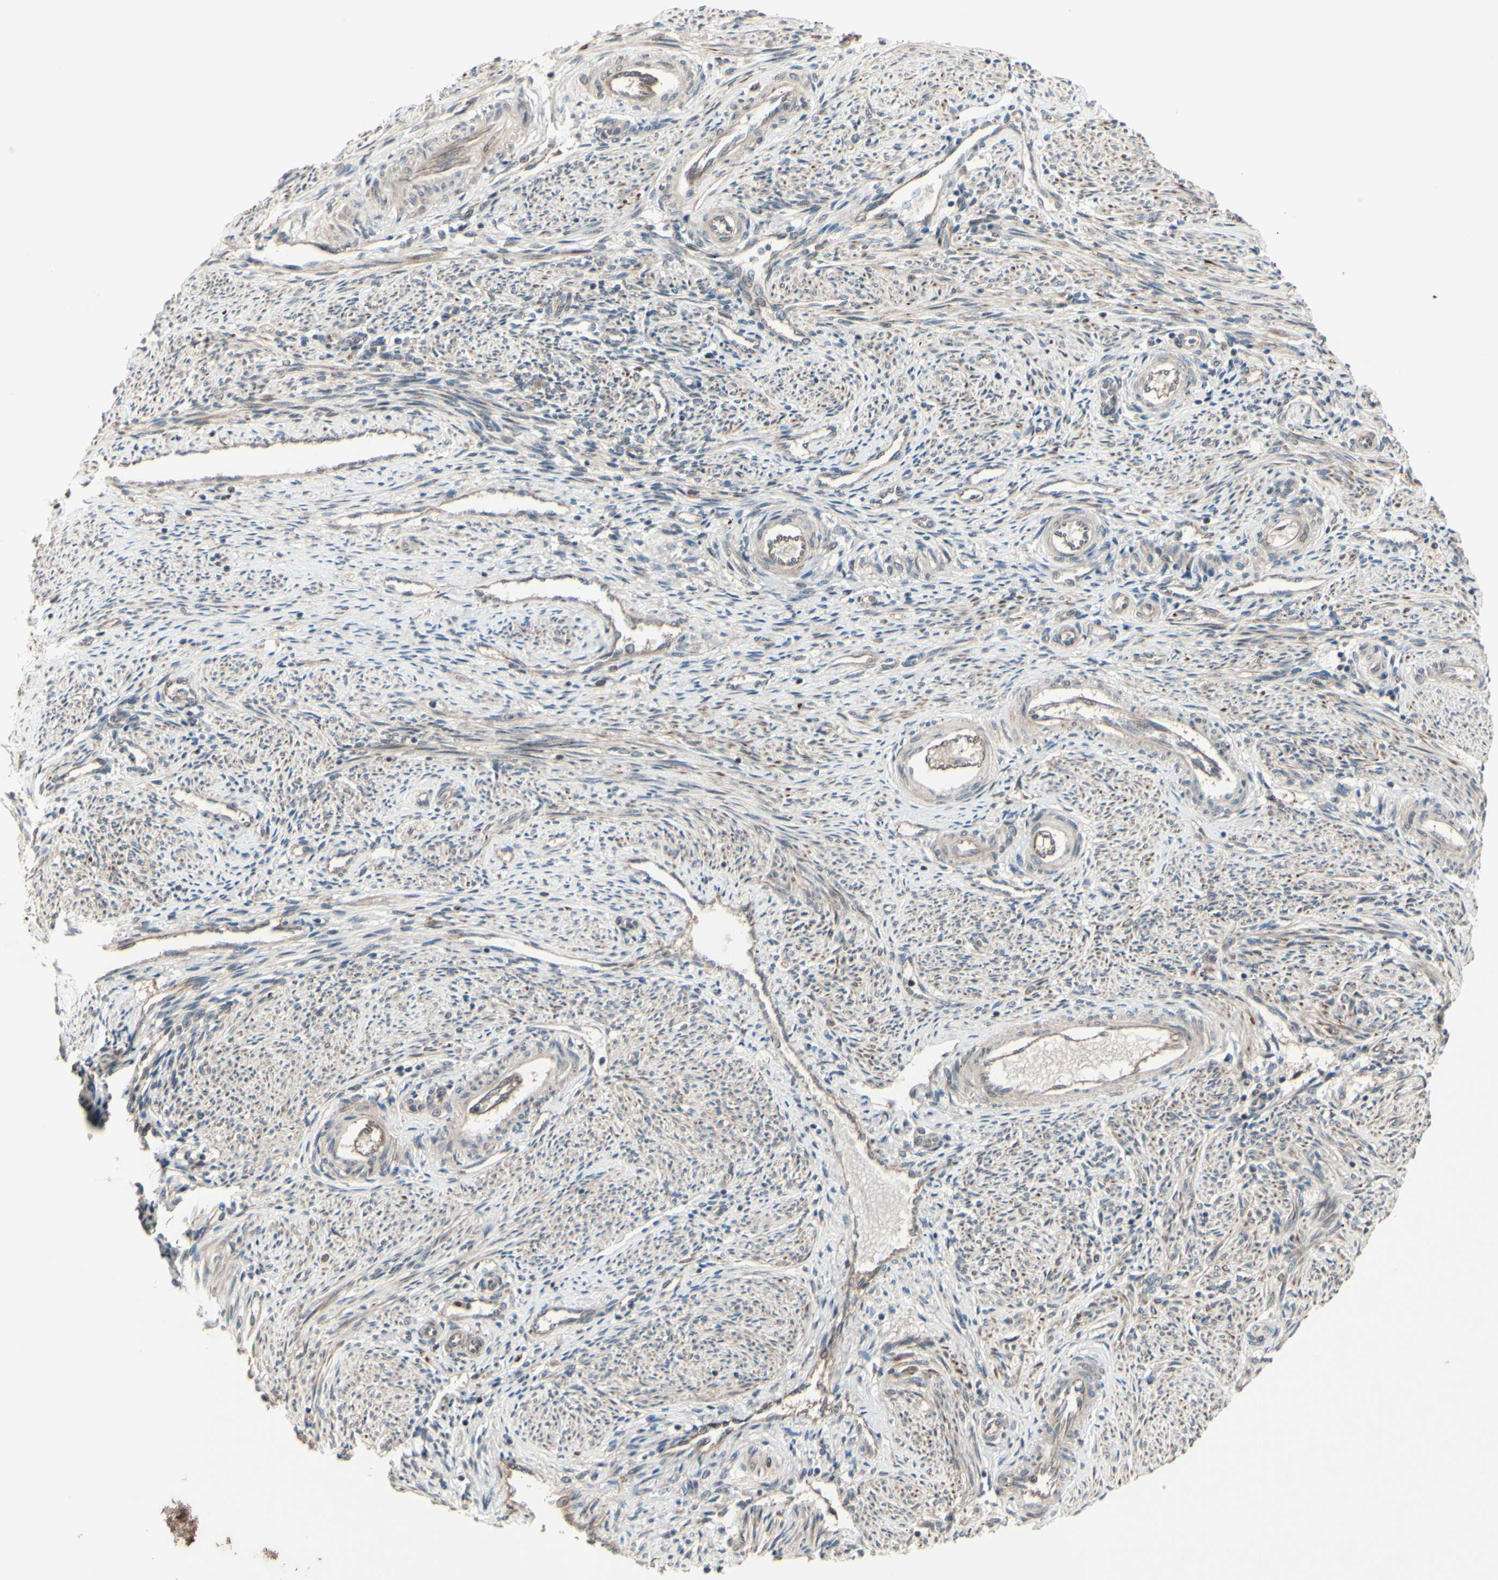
{"staining": {"intensity": "moderate", "quantity": ">75%", "location": "cytoplasmic/membranous,nuclear"}, "tissue": "endometrium", "cell_type": "Cells in endometrial stroma", "image_type": "normal", "snomed": [{"axis": "morphology", "description": "Normal tissue, NOS"}, {"axis": "topography", "description": "Endometrium"}], "caption": "An image of human endometrium stained for a protein exhibits moderate cytoplasmic/membranous,nuclear brown staining in cells in endometrial stroma.", "gene": "MLF2", "patient": {"sex": "female", "age": 42}}